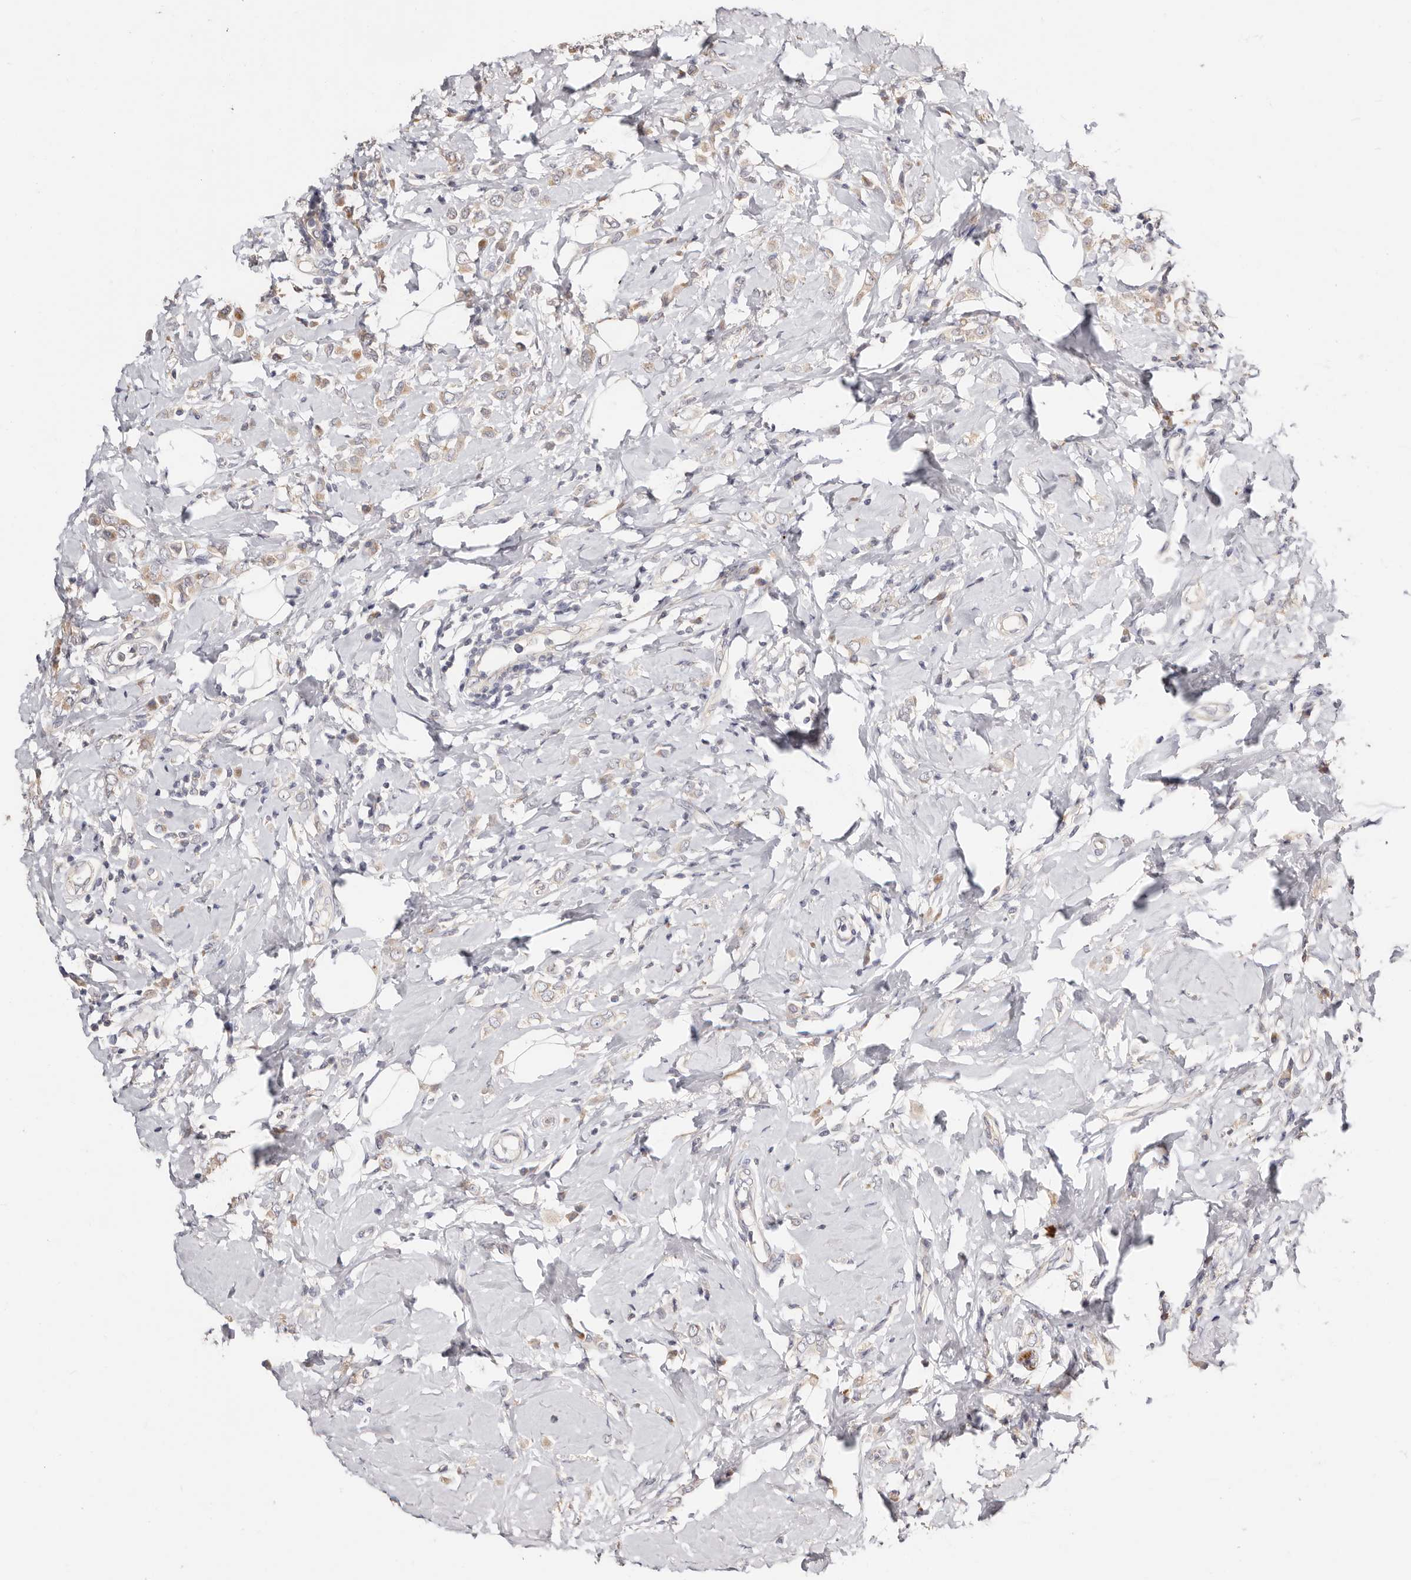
{"staining": {"intensity": "weak", "quantity": "25%-75%", "location": "cytoplasmic/membranous"}, "tissue": "breast cancer", "cell_type": "Tumor cells", "image_type": "cancer", "snomed": [{"axis": "morphology", "description": "Lobular carcinoma"}, {"axis": "topography", "description": "Breast"}], "caption": "This is an image of immunohistochemistry staining of lobular carcinoma (breast), which shows weak positivity in the cytoplasmic/membranous of tumor cells.", "gene": "USP33", "patient": {"sex": "female", "age": 47}}